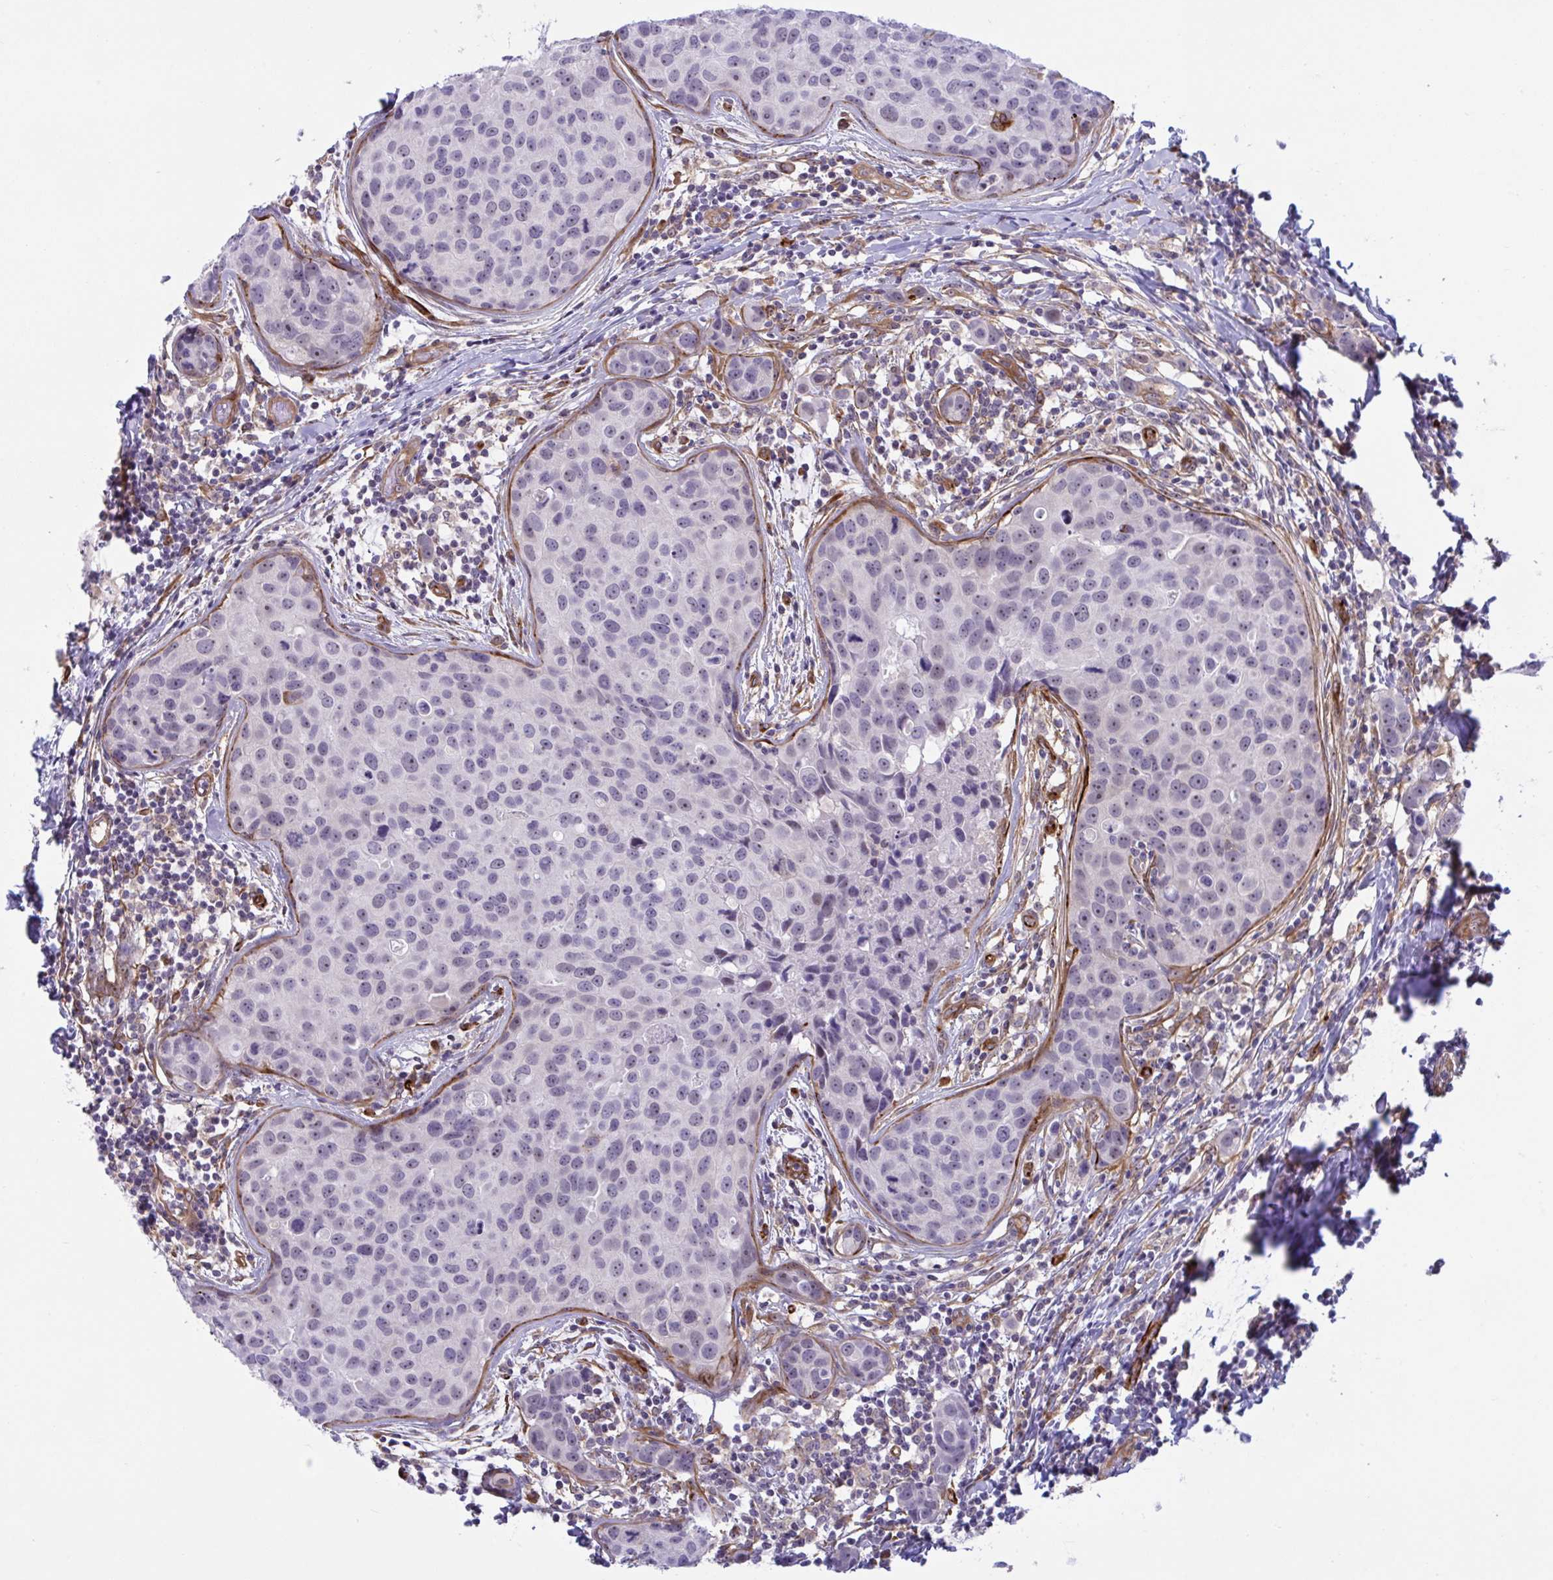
{"staining": {"intensity": "weak", "quantity": "25%-75%", "location": "nuclear"}, "tissue": "breast cancer", "cell_type": "Tumor cells", "image_type": "cancer", "snomed": [{"axis": "morphology", "description": "Duct carcinoma"}, {"axis": "topography", "description": "Breast"}], "caption": "A brown stain labels weak nuclear positivity of a protein in breast infiltrating ductal carcinoma tumor cells.", "gene": "PRRT4", "patient": {"sex": "female", "age": 24}}